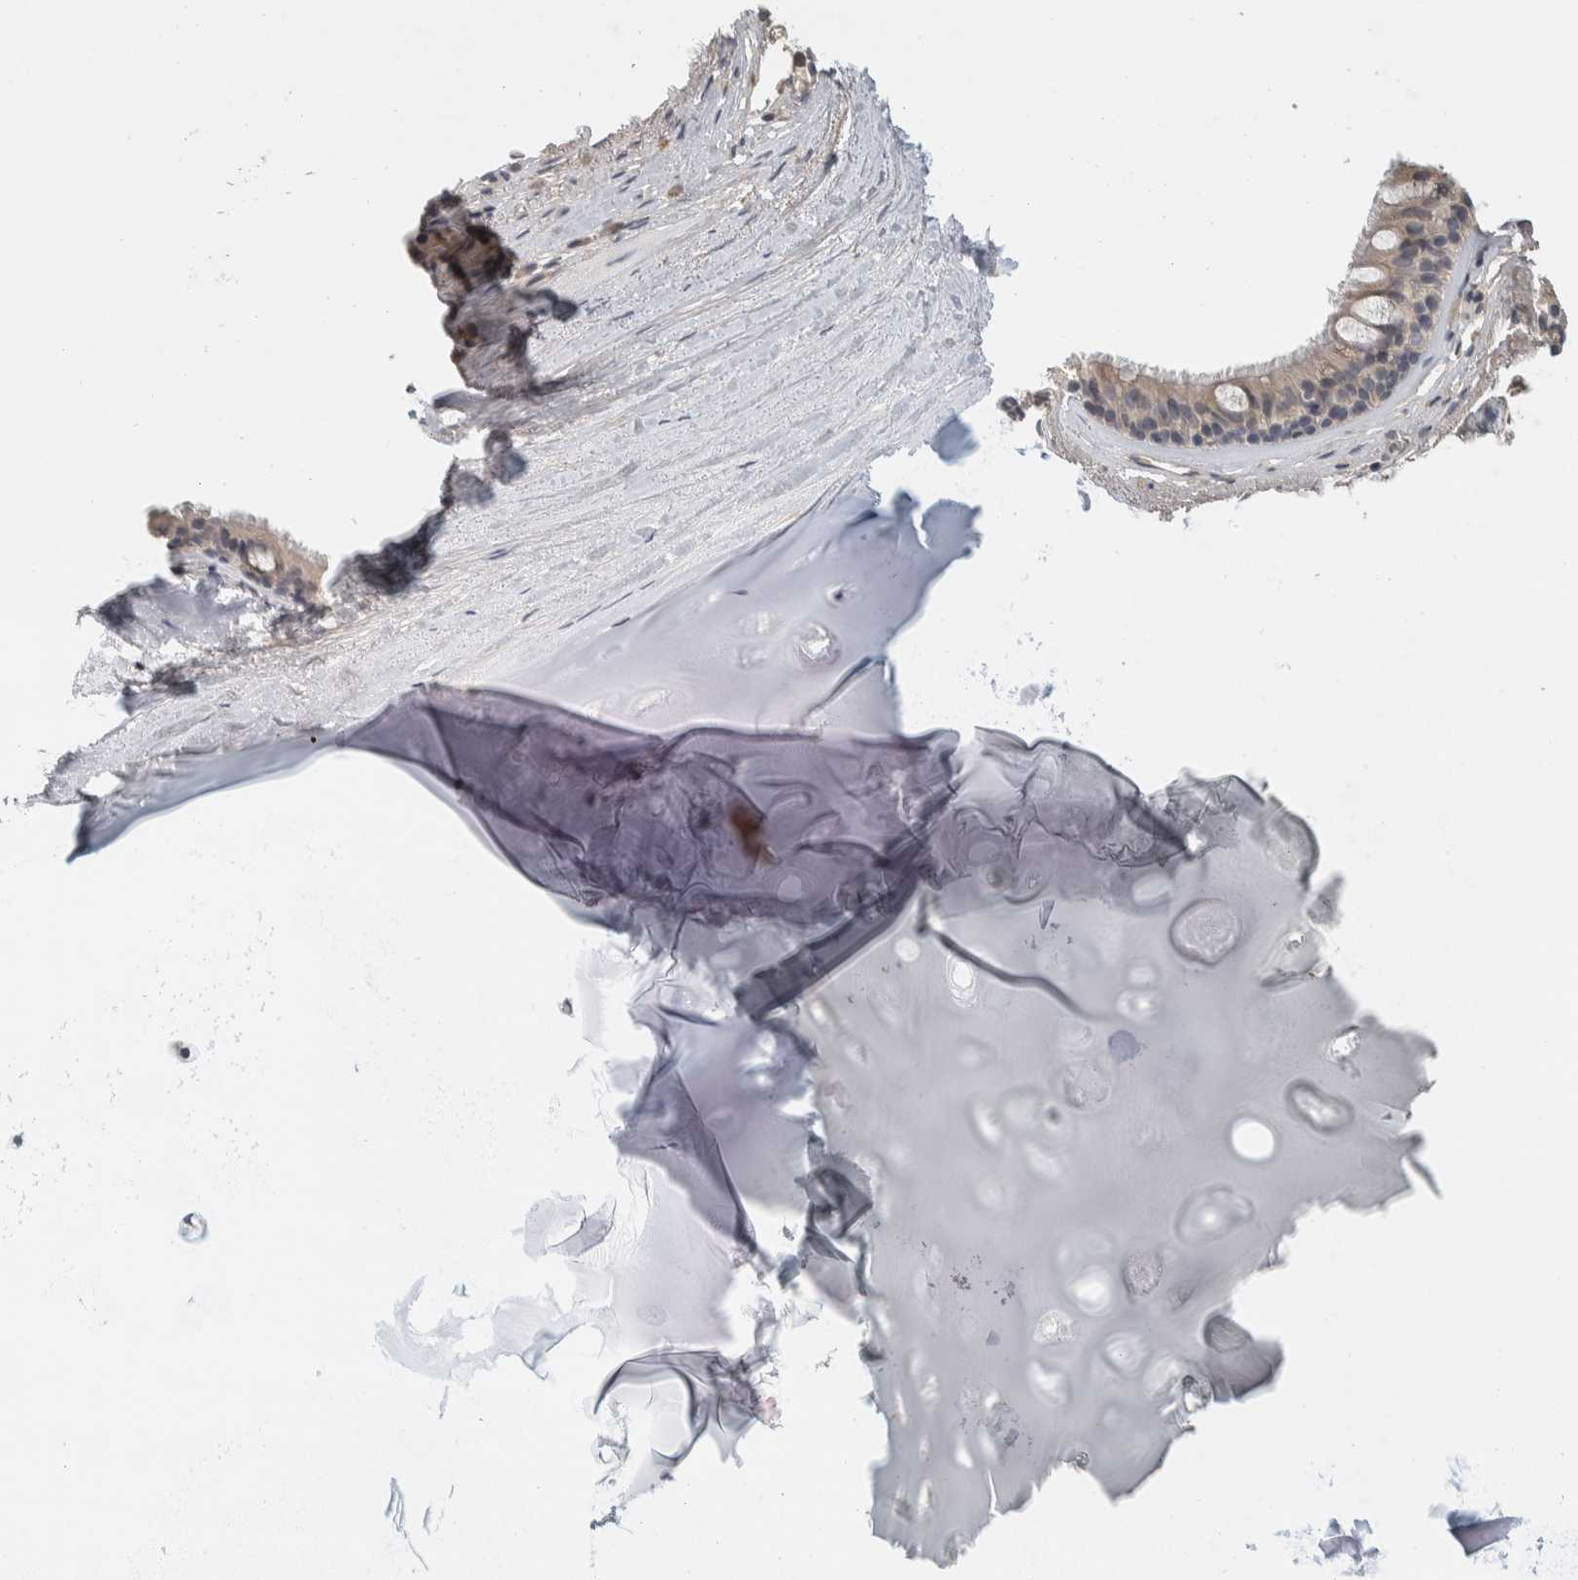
{"staining": {"intensity": "negative", "quantity": "none", "location": "none"}, "tissue": "bronchus", "cell_type": "Respiratory epithelial cells", "image_type": "normal", "snomed": [{"axis": "morphology", "description": "Normal tissue, NOS"}, {"axis": "topography", "description": "Cartilage tissue"}], "caption": "IHC of benign bronchus exhibits no positivity in respiratory epithelial cells. (DAB immunohistochemistry (IHC), high magnification).", "gene": "AFP", "patient": {"sex": "female", "age": 63}}